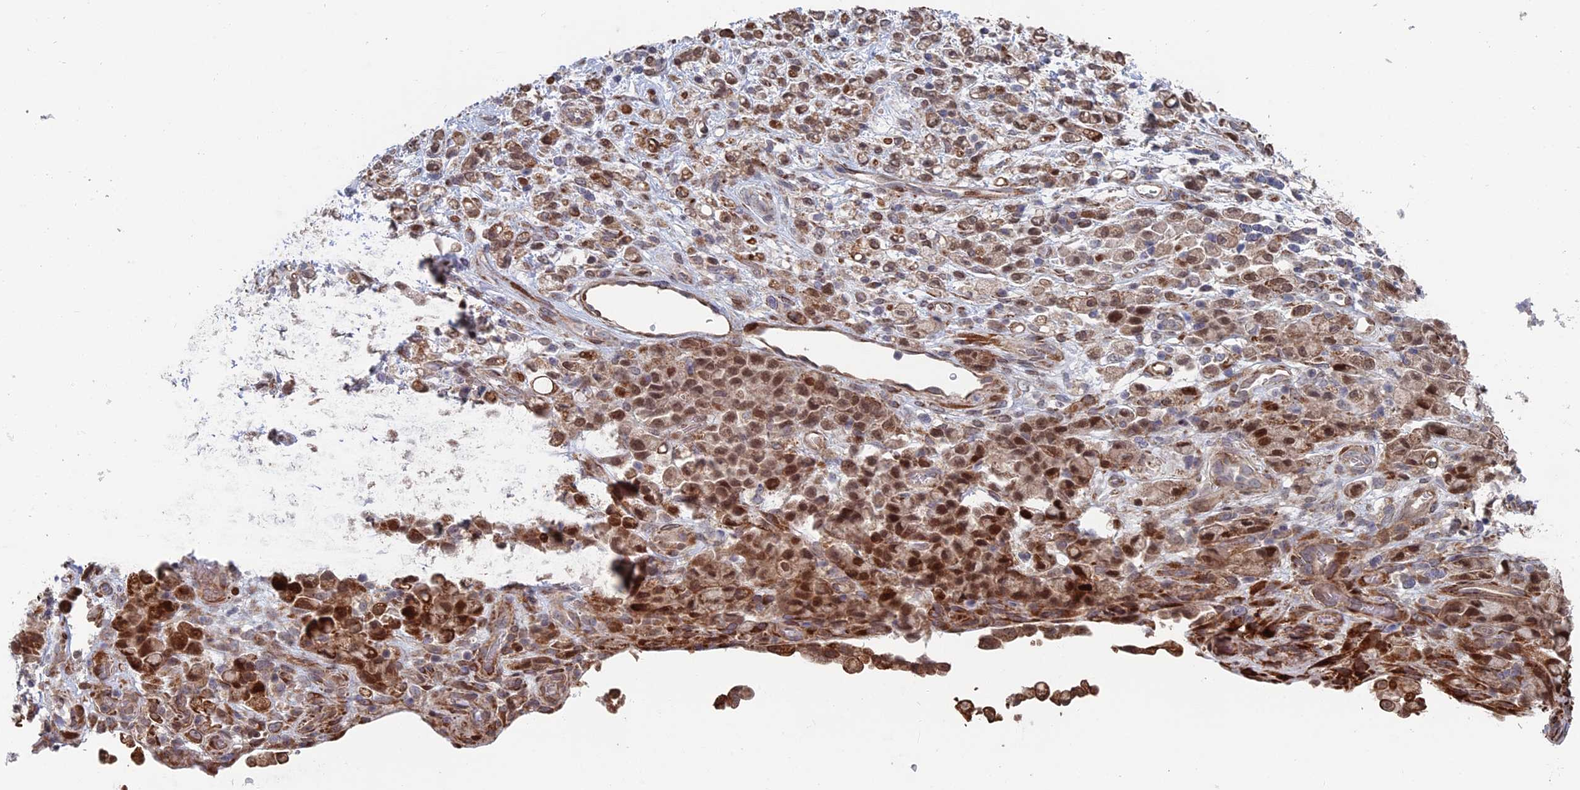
{"staining": {"intensity": "strong", "quantity": "25%-75%", "location": "cytoplasmic/membranous,nuclear"}, "tissue": "stomach cancer", "cell_type": "Tumor cells", "image_type": "cancer", "snomed": [{"axis": "morphology", "description": "Adenocarcinoma, NOS"}, {"axis": "topography", "description": "Stomach"}], "caption": "IHC staining of adenocarcinoma (stomach), which shows high levels of strong cytoplasmic/membranous and nuclear positivity in about 25%-75% of tumor cells indicating strong cytoplasmic/membranous and nuclear protein staining. The staining was performed using DAB (3,3'-diaminobenzidine) (brown) for protein detection and nuclei were counterstained in hematoxylin (blue).", "gene": "GTF2IRD1", "patient": {"sex": "female", "age": 60}}